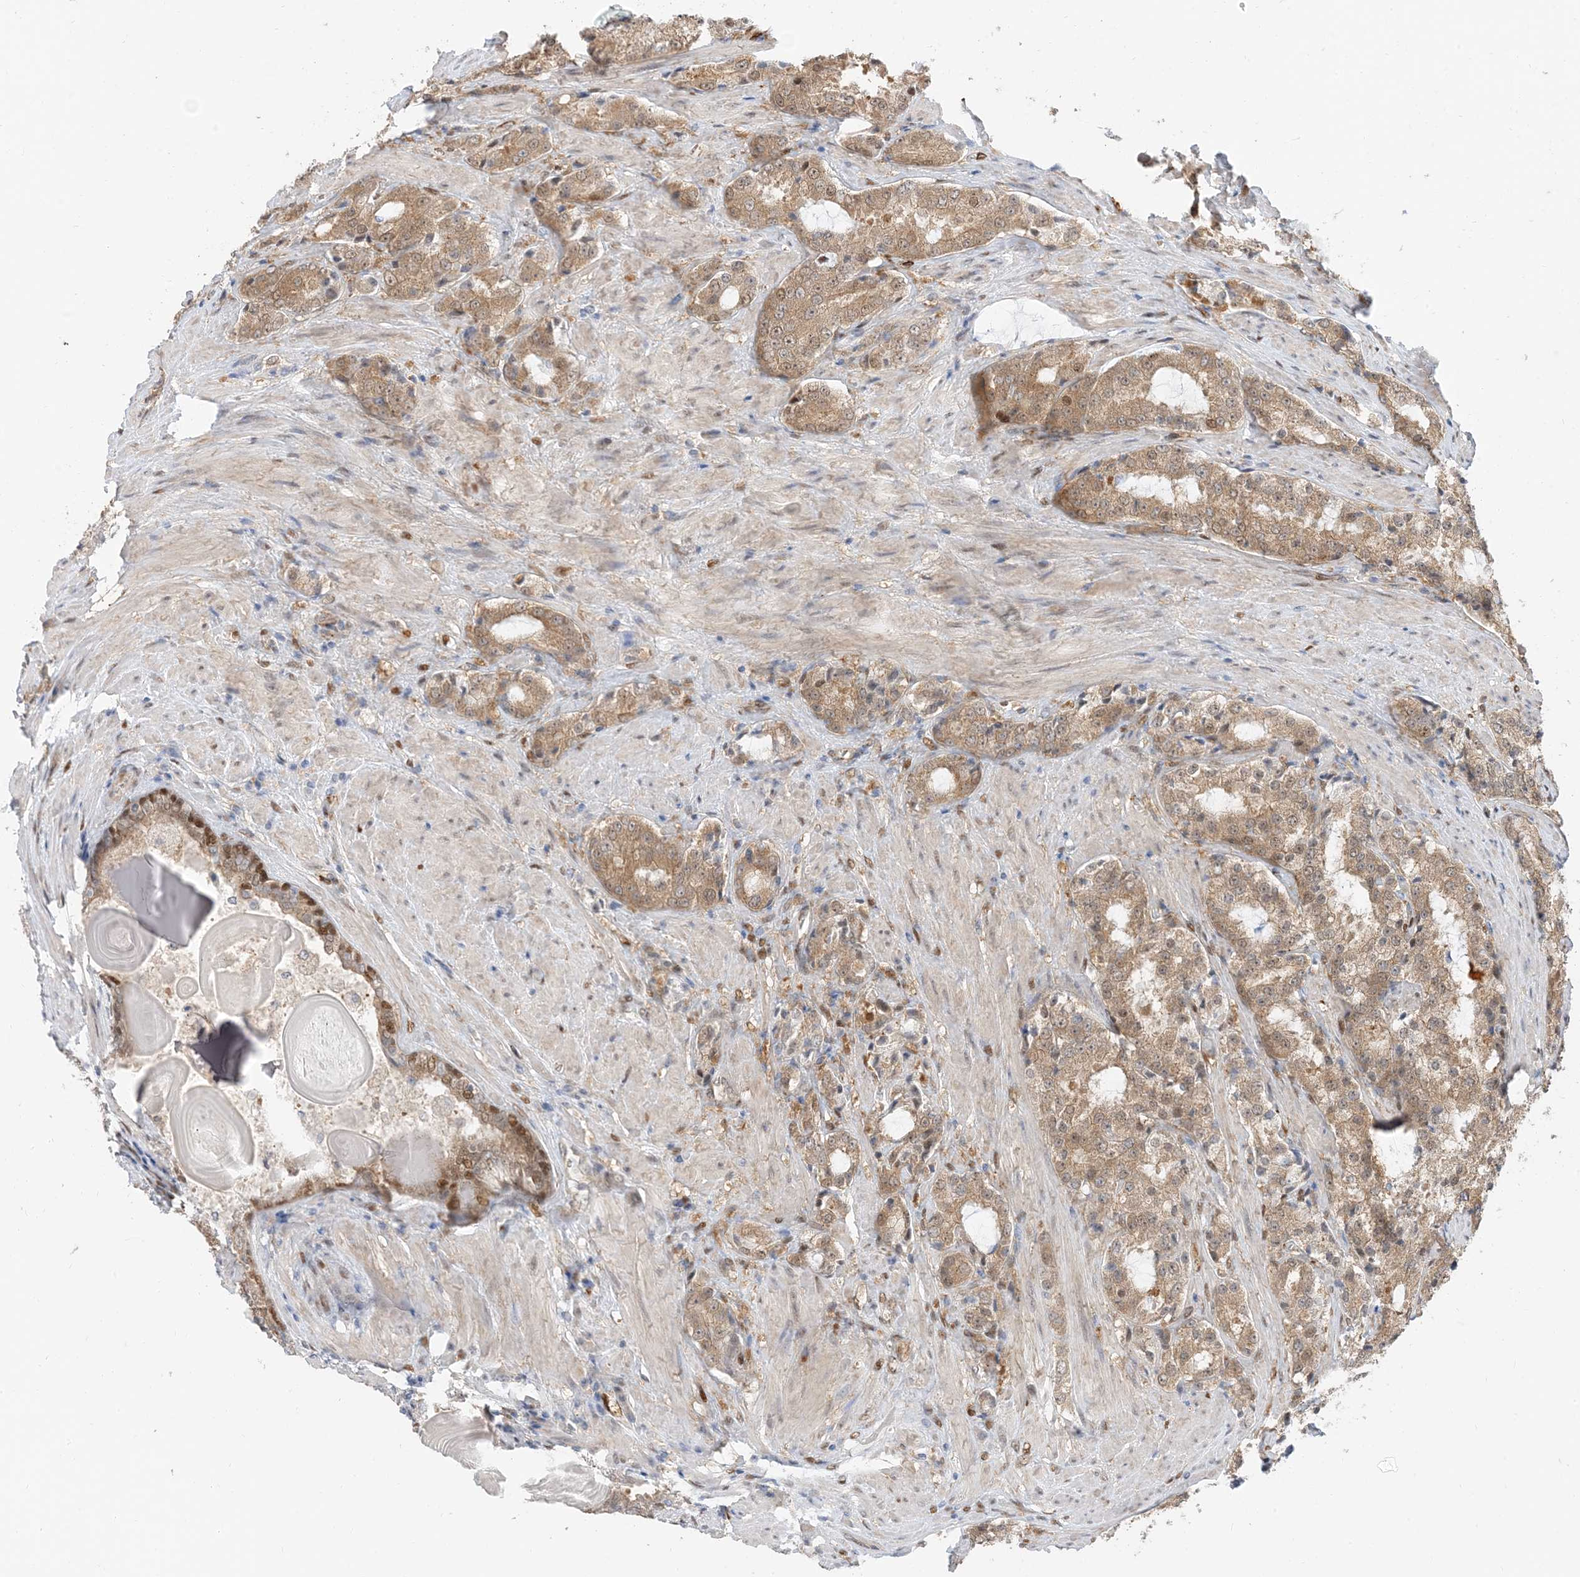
{"staining": {"intensity": "moderate", "quantity": ">75%", "location": "cytoplasmic/membranous,nuclear"}, "tissue": "prostate cancer", "cell_type": "Tumor cells", "image_type": "cancer", "snomed": [{"axis": "morphology", "description": "Adenocarcinoma, High grade"}, {"axis": "topography", "description": "Prostate"}], "caption": "The histopathology image demonstrates immunohistochemical staining of prostate cancer. There is moderate cytoplasmic/membranous and nuclear staining is present in about >75% of tumor cells. Nuclei are stained in blue.", "gene": "RIN1", "patient": {"sex": "male", "age": 66}}